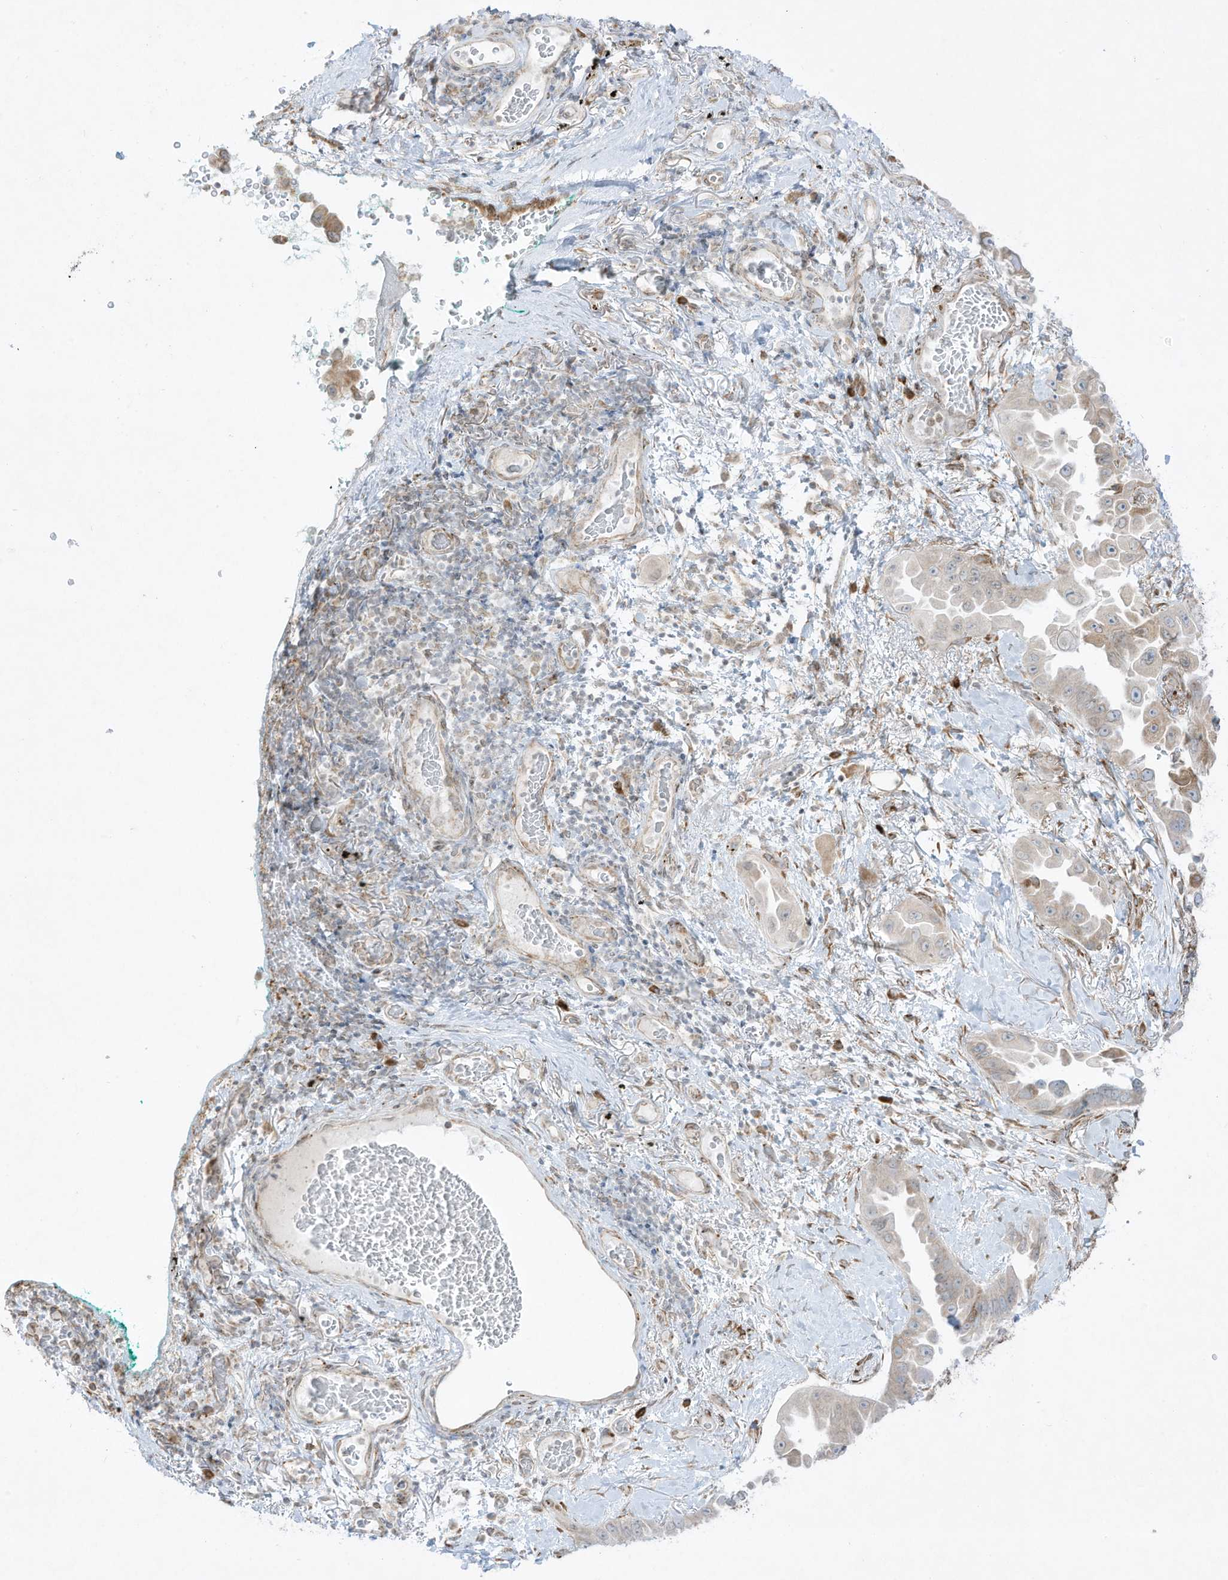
{"staining": {"intensity": "weak", "quantity": "<25%", "location": "cytoplasmic/membranous"}, "tissue": "lung cancer", "cell_type": "Tumor cells", "image_type": "cancer", "snomed": [{"axis": "morphology", "description": "Adenocarcinoma, NOS"}, {"axis": "topography", "description": "Lung"}], "caption": "Histopathology image shows no protein expression in tumor cells of lung cancer tissue.", "gene": "PTK6", "patient": {"sex": "female", "age": 67}}